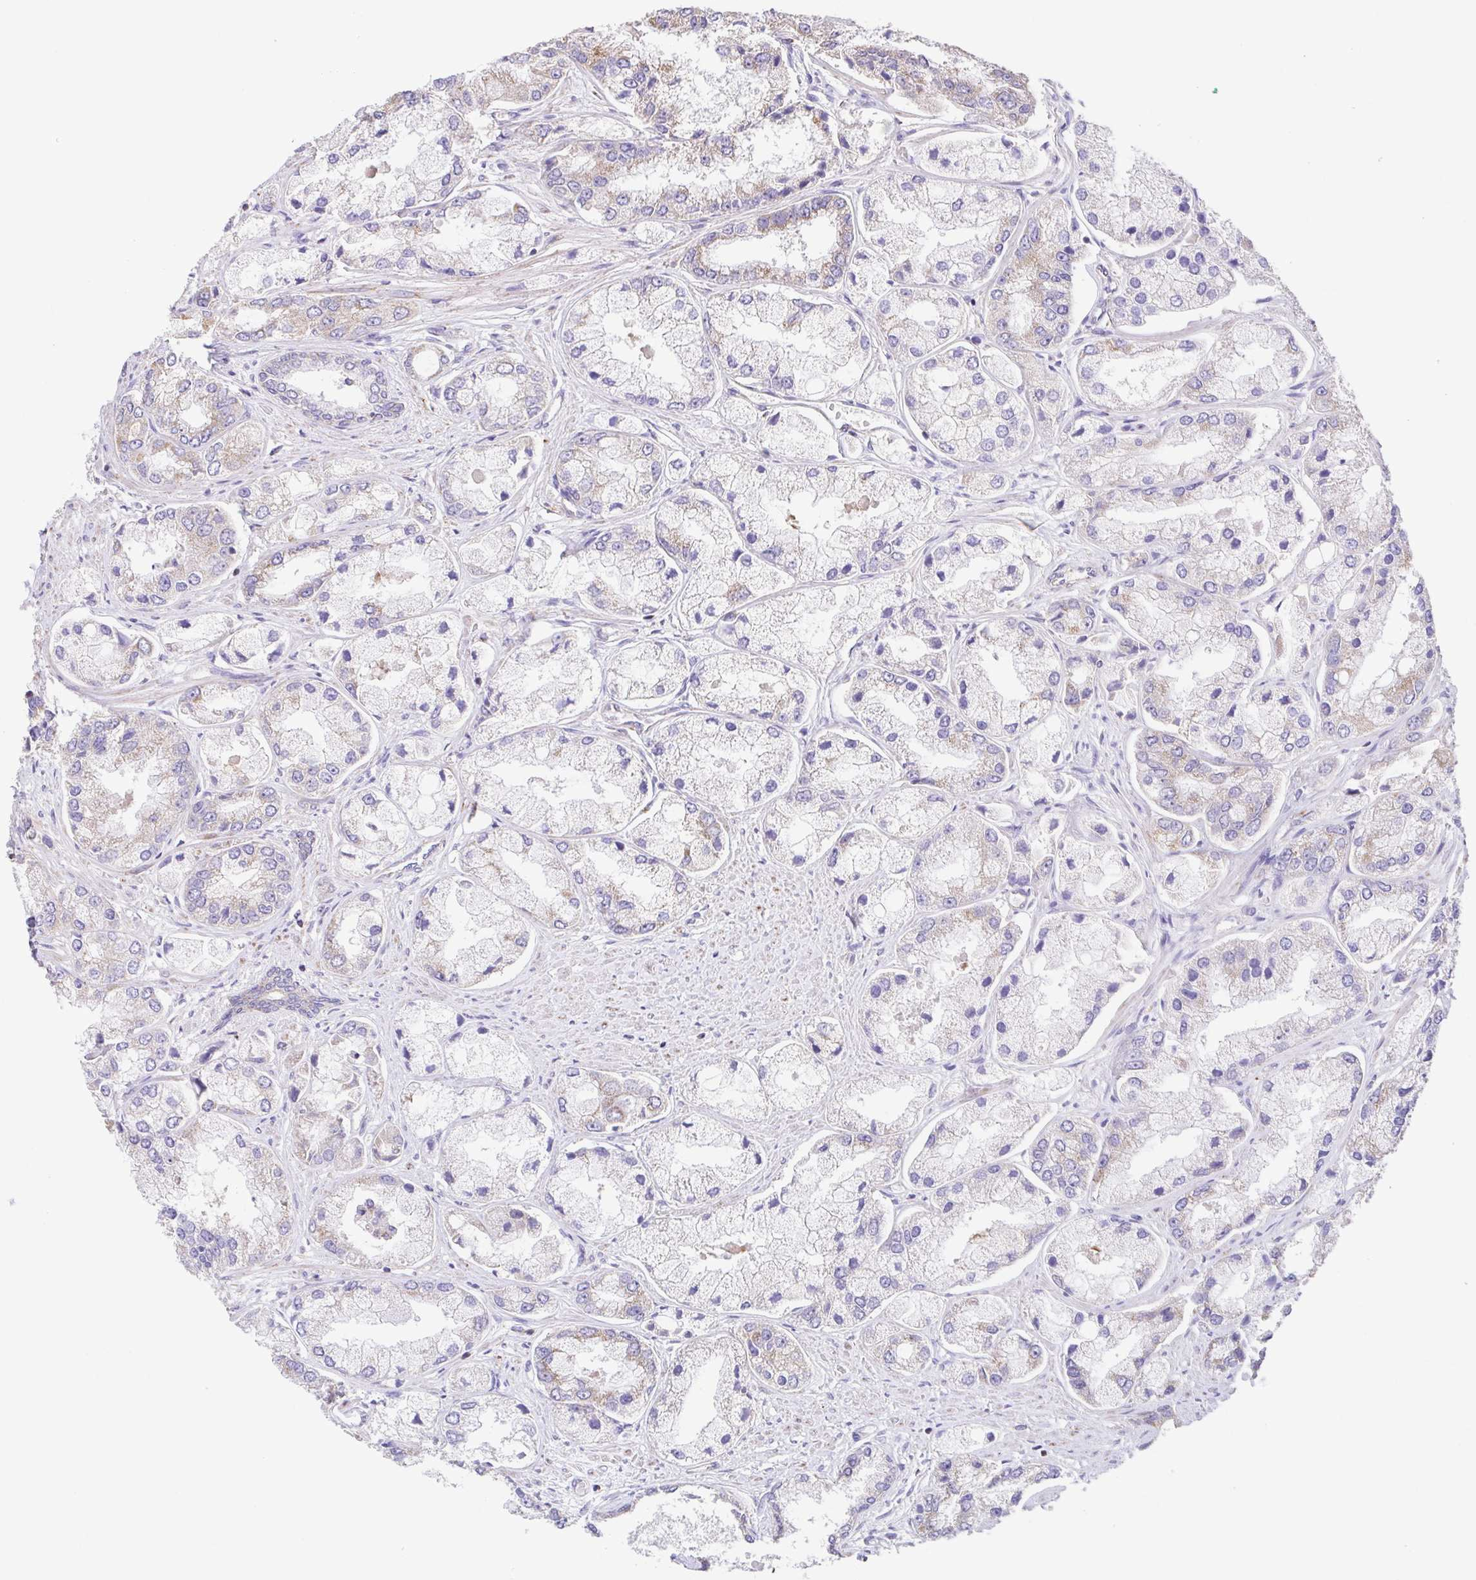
{"staining": {"intensity": "weak", "quantity": "25%-75%", "location": "cytoplasmic/membranous"}, "tissue": "prostate cancer", "cell_type": "Tumor cells", "image_type": "cancer", "snomed": [{"axis": "morphology", "description": "Adenocarcinoma, Low grade"}, {"axis": "topography", "description": "Prostate"}], "caption": "High-magnification brightfield microscopy of prostate cancer (adenocarcinoma (low-grade)) stained with DAB (3,3'-diaminobenzidine) (brown) and counterstained with hematoxylin (blue). tumor cells exhibit weak cytoplasmic/membranous staining is identified in about25%-75% of cells. (IHC, brightfield microscopy, high magnification).", "gene": "GINM1", "patient": {"sex": "male", "age": 69}}